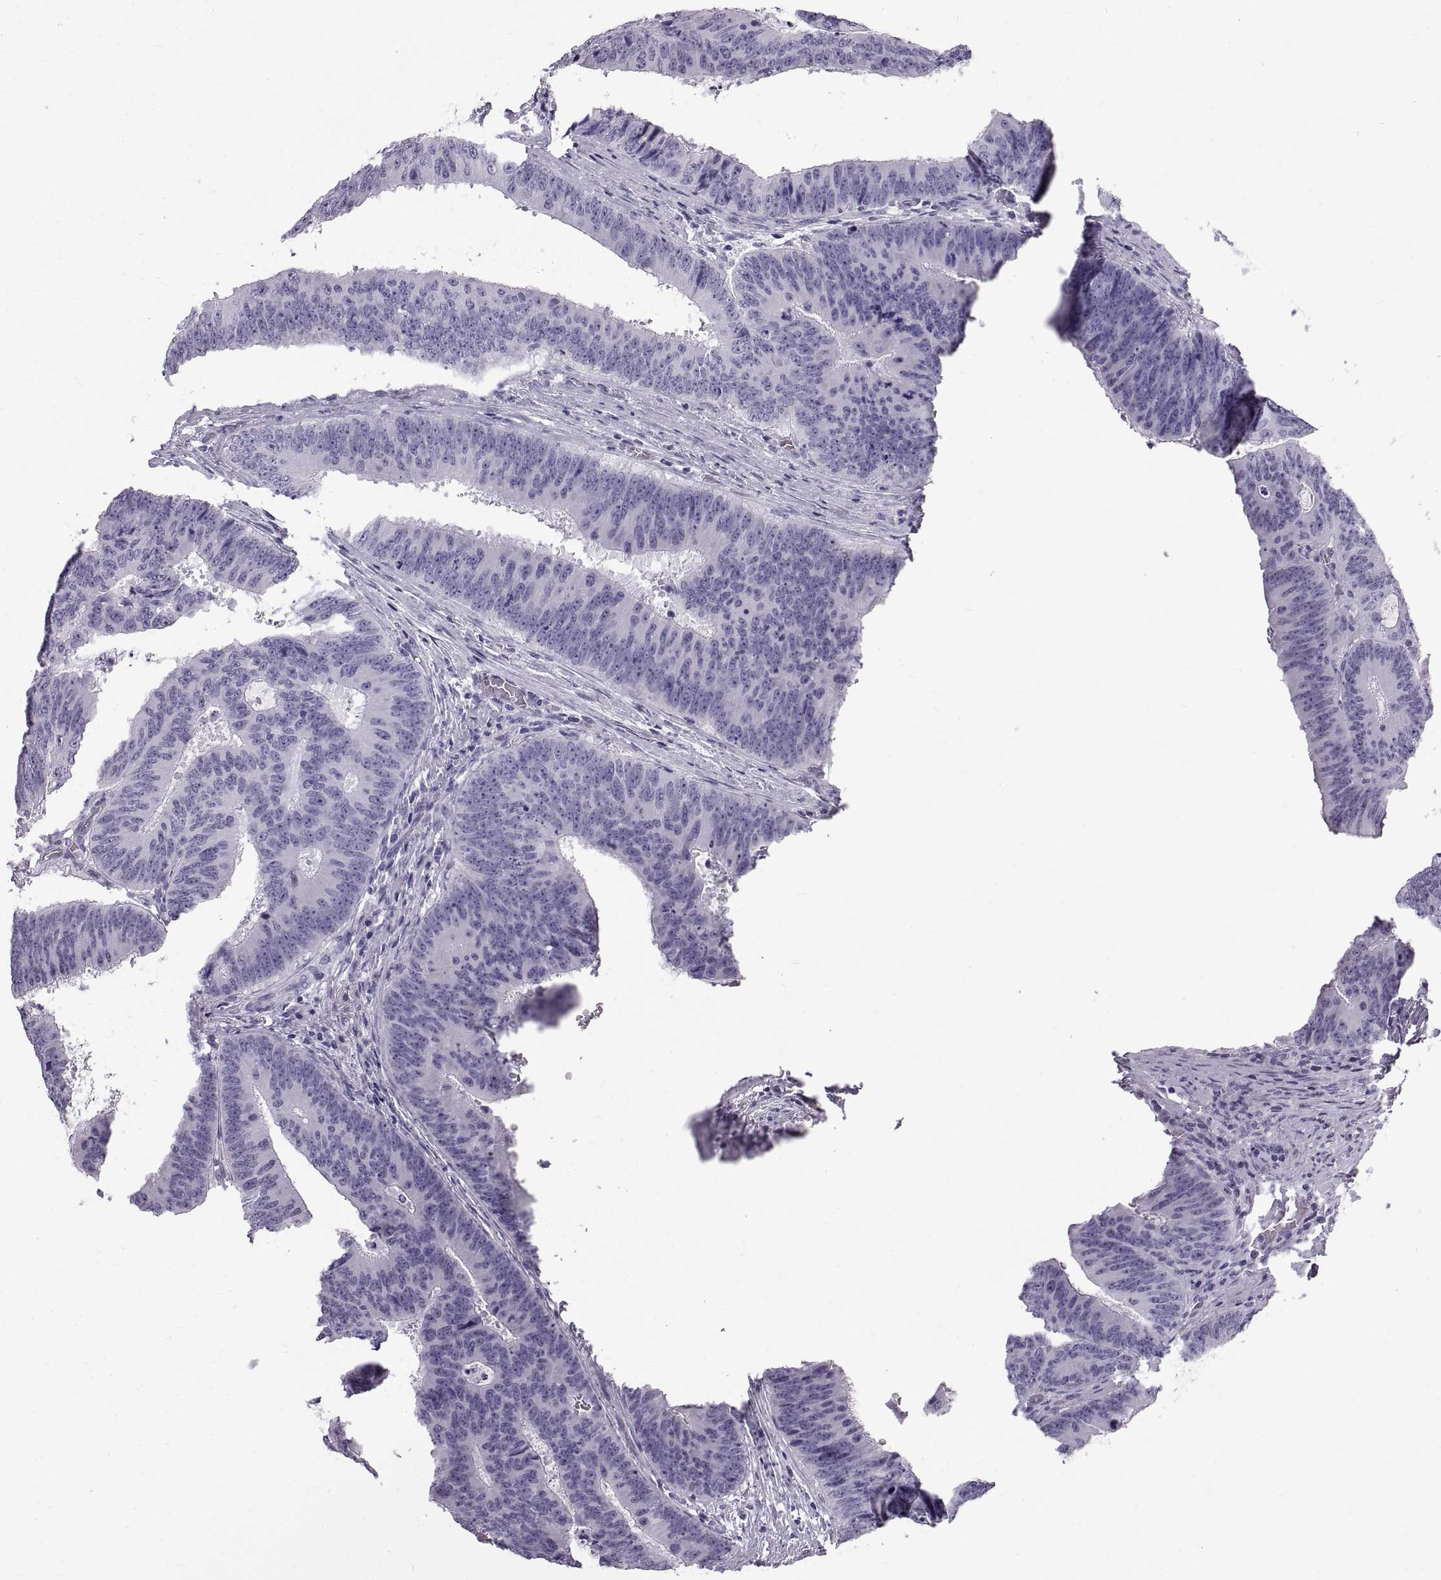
{"staining": {"intensity": "negative", "quantity": "none", "location": "none"}, "tissue": "colorectal cancer", "cell_type": "Tumor cells", "image_type": "cancer", "snomed": [{"axis": "morphology", "description": "Adenocarcinoma, NOS"}, {"axis": "topography", "description": "Colon"}], "caption": "Immunohistochemical staining of adenocarcinoma (colorectal) exhibits no significant staining in tumor cells.", "gene": "WFDC8", "patient": {"sex": "female", "age": 82}}